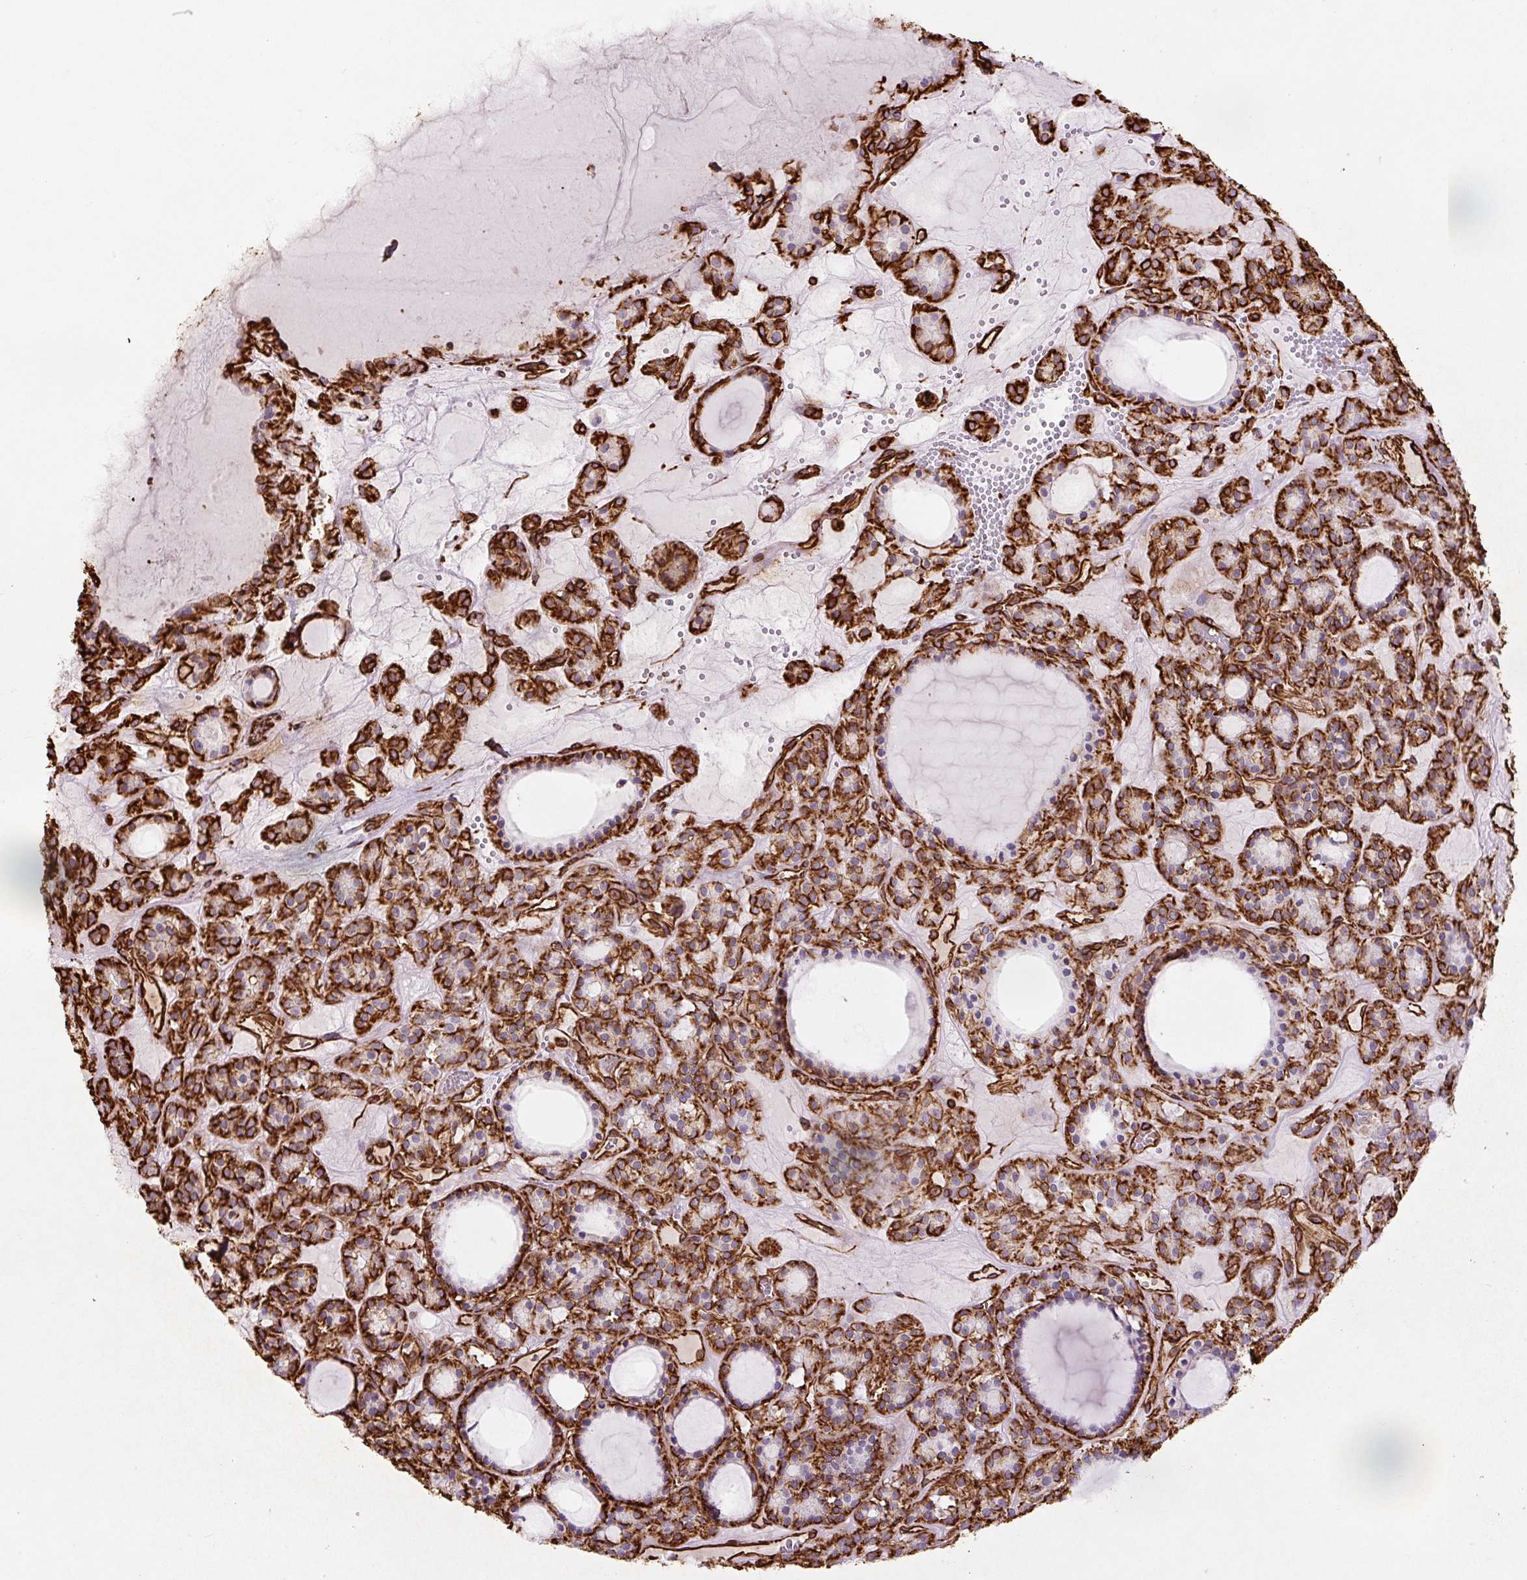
{"staining": {"intensity": "strong", "quantity": ">75%", "location": "cytoplasmic/membranous"}, "tissue": "thyroid cancer", "cell_type": "Tumor cells", "image_type": "cancer", "snomed": [{"axis": "morphology", "description": "Follicular adenoma carcinoma, NOS"}, {"axis": "topography", "description": "Thyroid gland"}], "caption": "Immunohistochemical staining of thyroid follicular adenoma carcinoma shows high levels of strong cytoplasmic/membranous staining in approximately >75% of tumor cells. (IHC, brightfield microscopy, high magnification).", "gene": "VIM", "patient": {"sex": "female", "age": 63}}